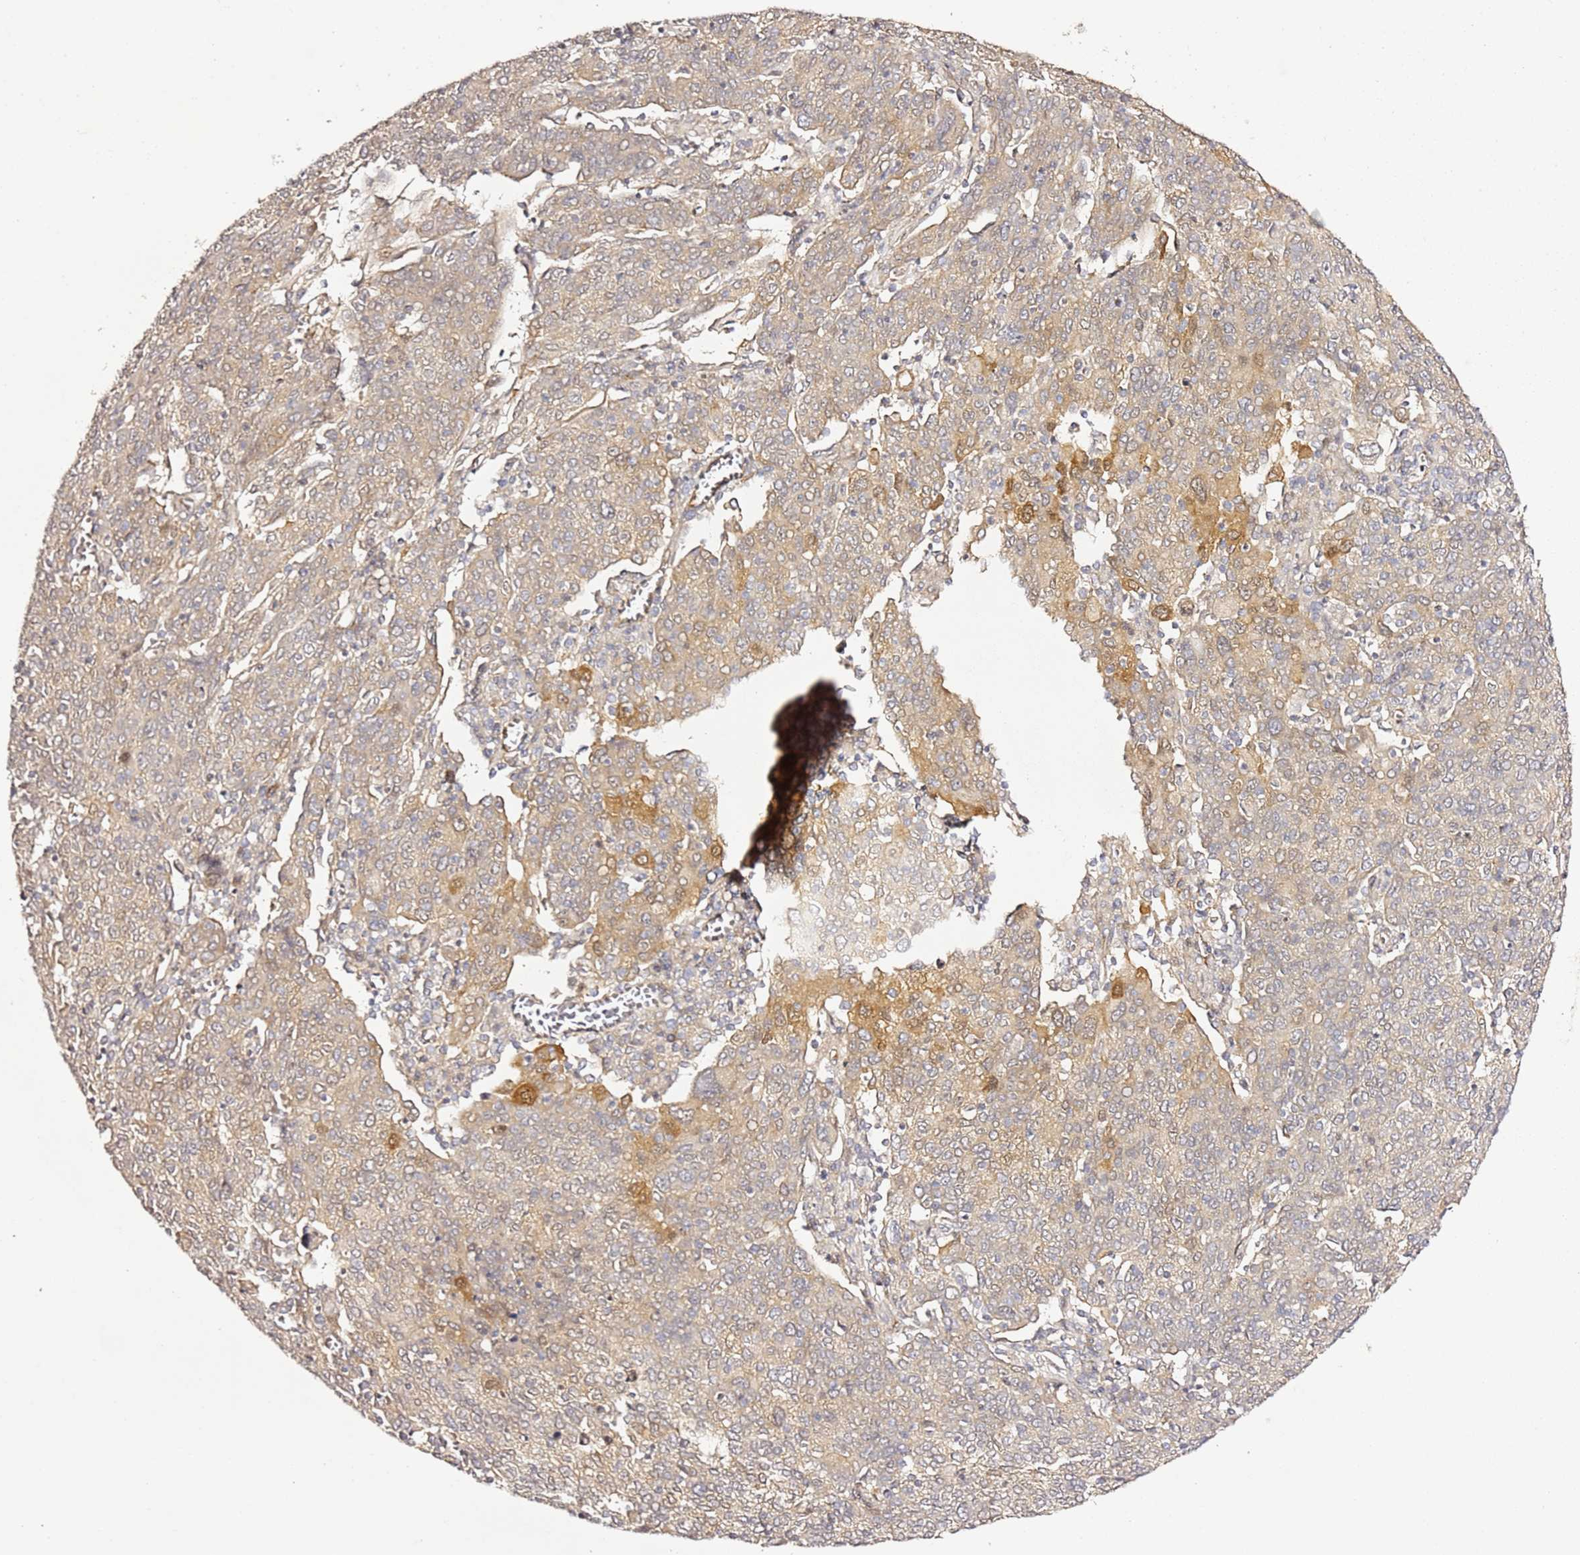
{"staining": {"intensity": "moderate", "quantity": "25%-75%", "location": "cytoplasmic/membranous"}, "tissue": "cervical cancer", "cell_type": "Tumor cells", "image_type": "cancer", "snomed": [{"axis": "morphology", "description": "Squamous cell carcinoma, NOS"}, {"axis": "topography", "description": "Cervix"}], "caption": "The histopathology image shows a brown stain indicating the presence of a protein in the cytoplasmic/membranous of tumor cells in cervical squamous cell carcinoma.", "gene": "EPS8L1", "patient": {"sex": "female", "age": 67}}